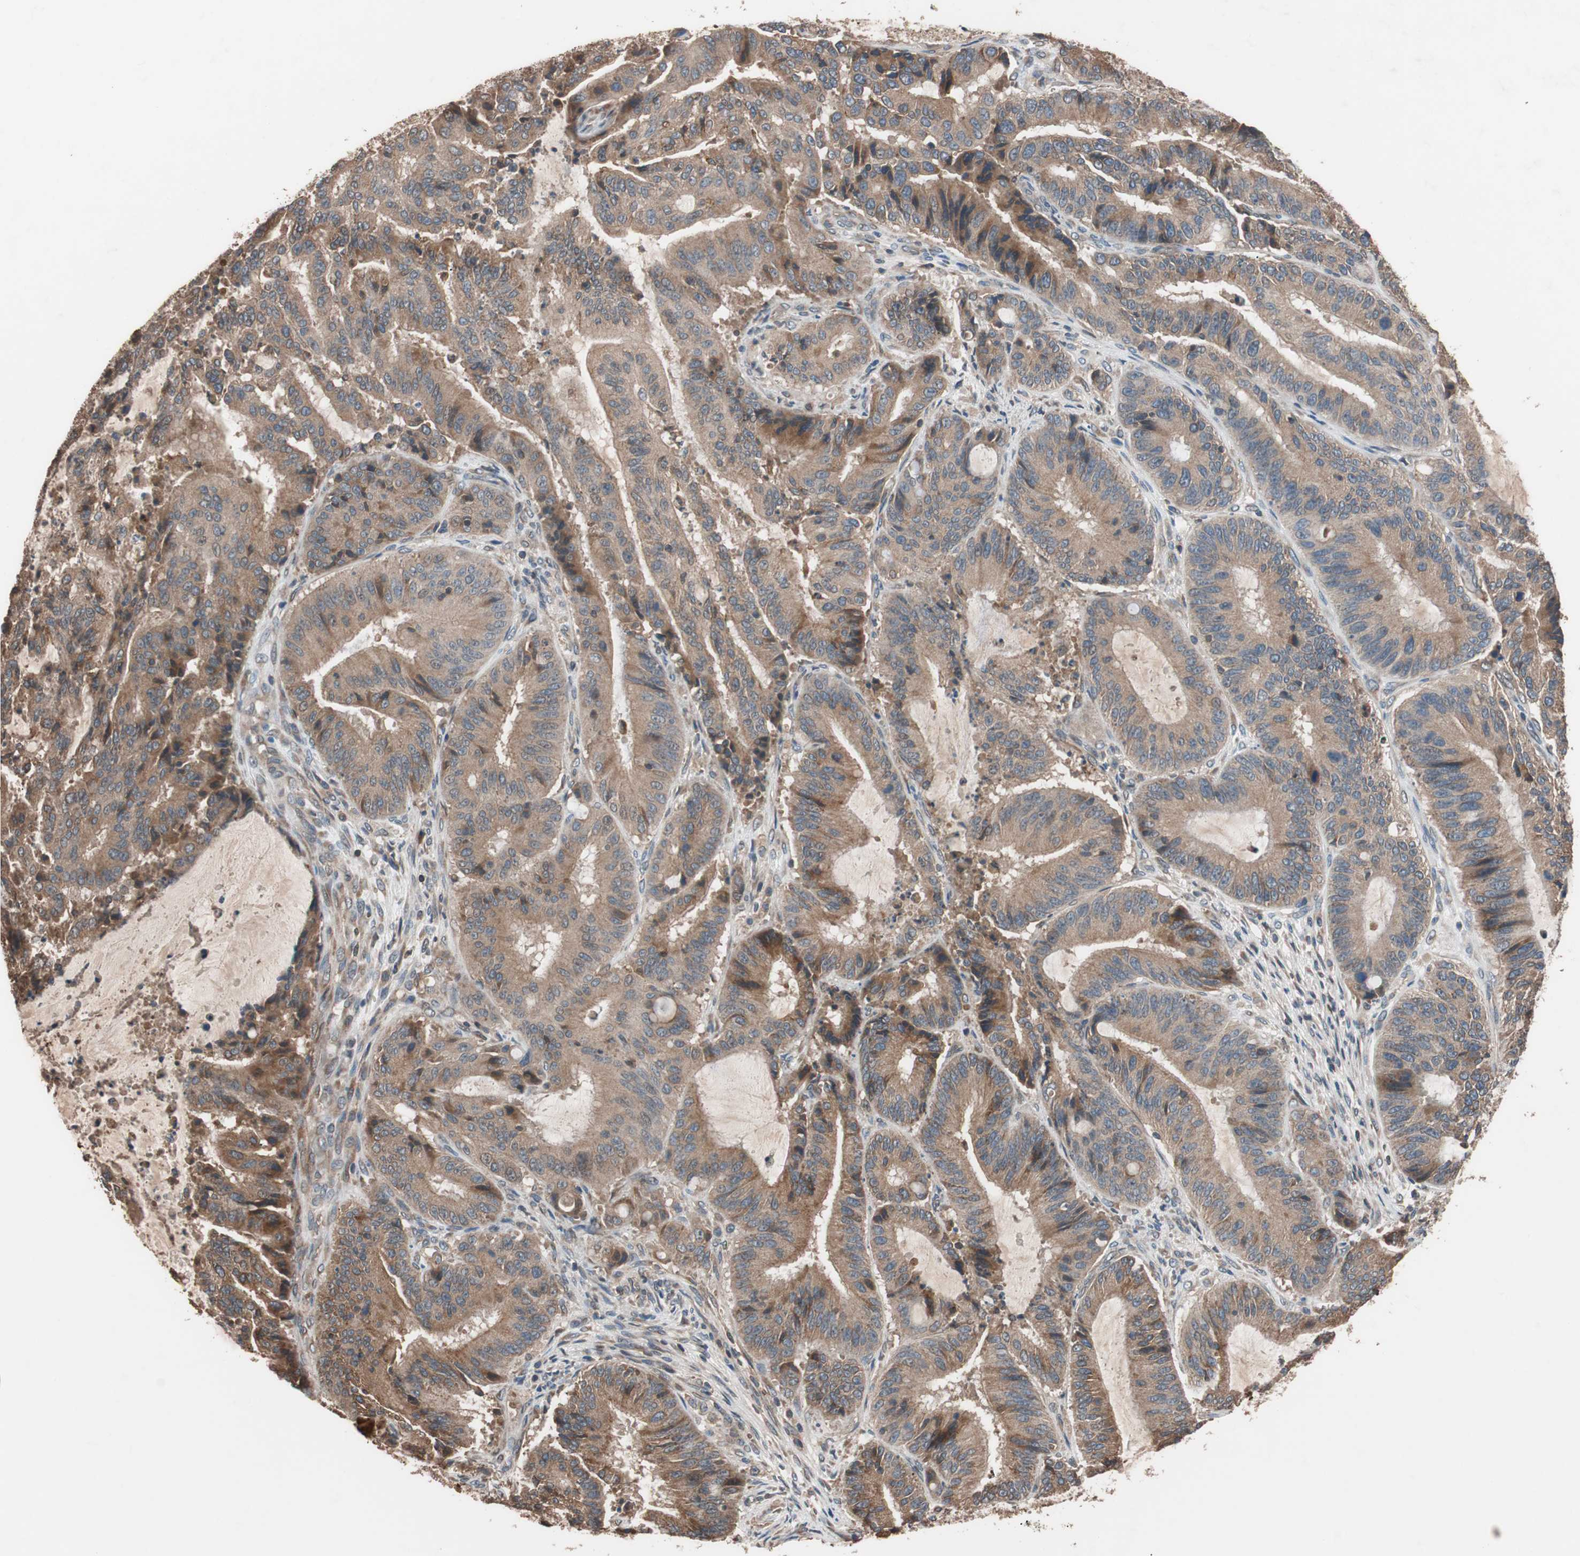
{"staining": {"intensity": "moderate", "quantity": ">75%", "location": "cytoplasmic/membranous"}, "tissue": "liver cancer", "cell_type": "Tumor cells", "image_type": "cancer", "snomed": [{"axis": "morphology", "description": "Cholangiocarcinoma"}, {"axis": "topography", "description": "Liver"}], "caption": "Liver cancer stained for a protein shows moderate cytoplasmic/membranous positivity in tumor cells.", "gene": "GLYCTK", "patient": {"sex": "female", "age": 73}}